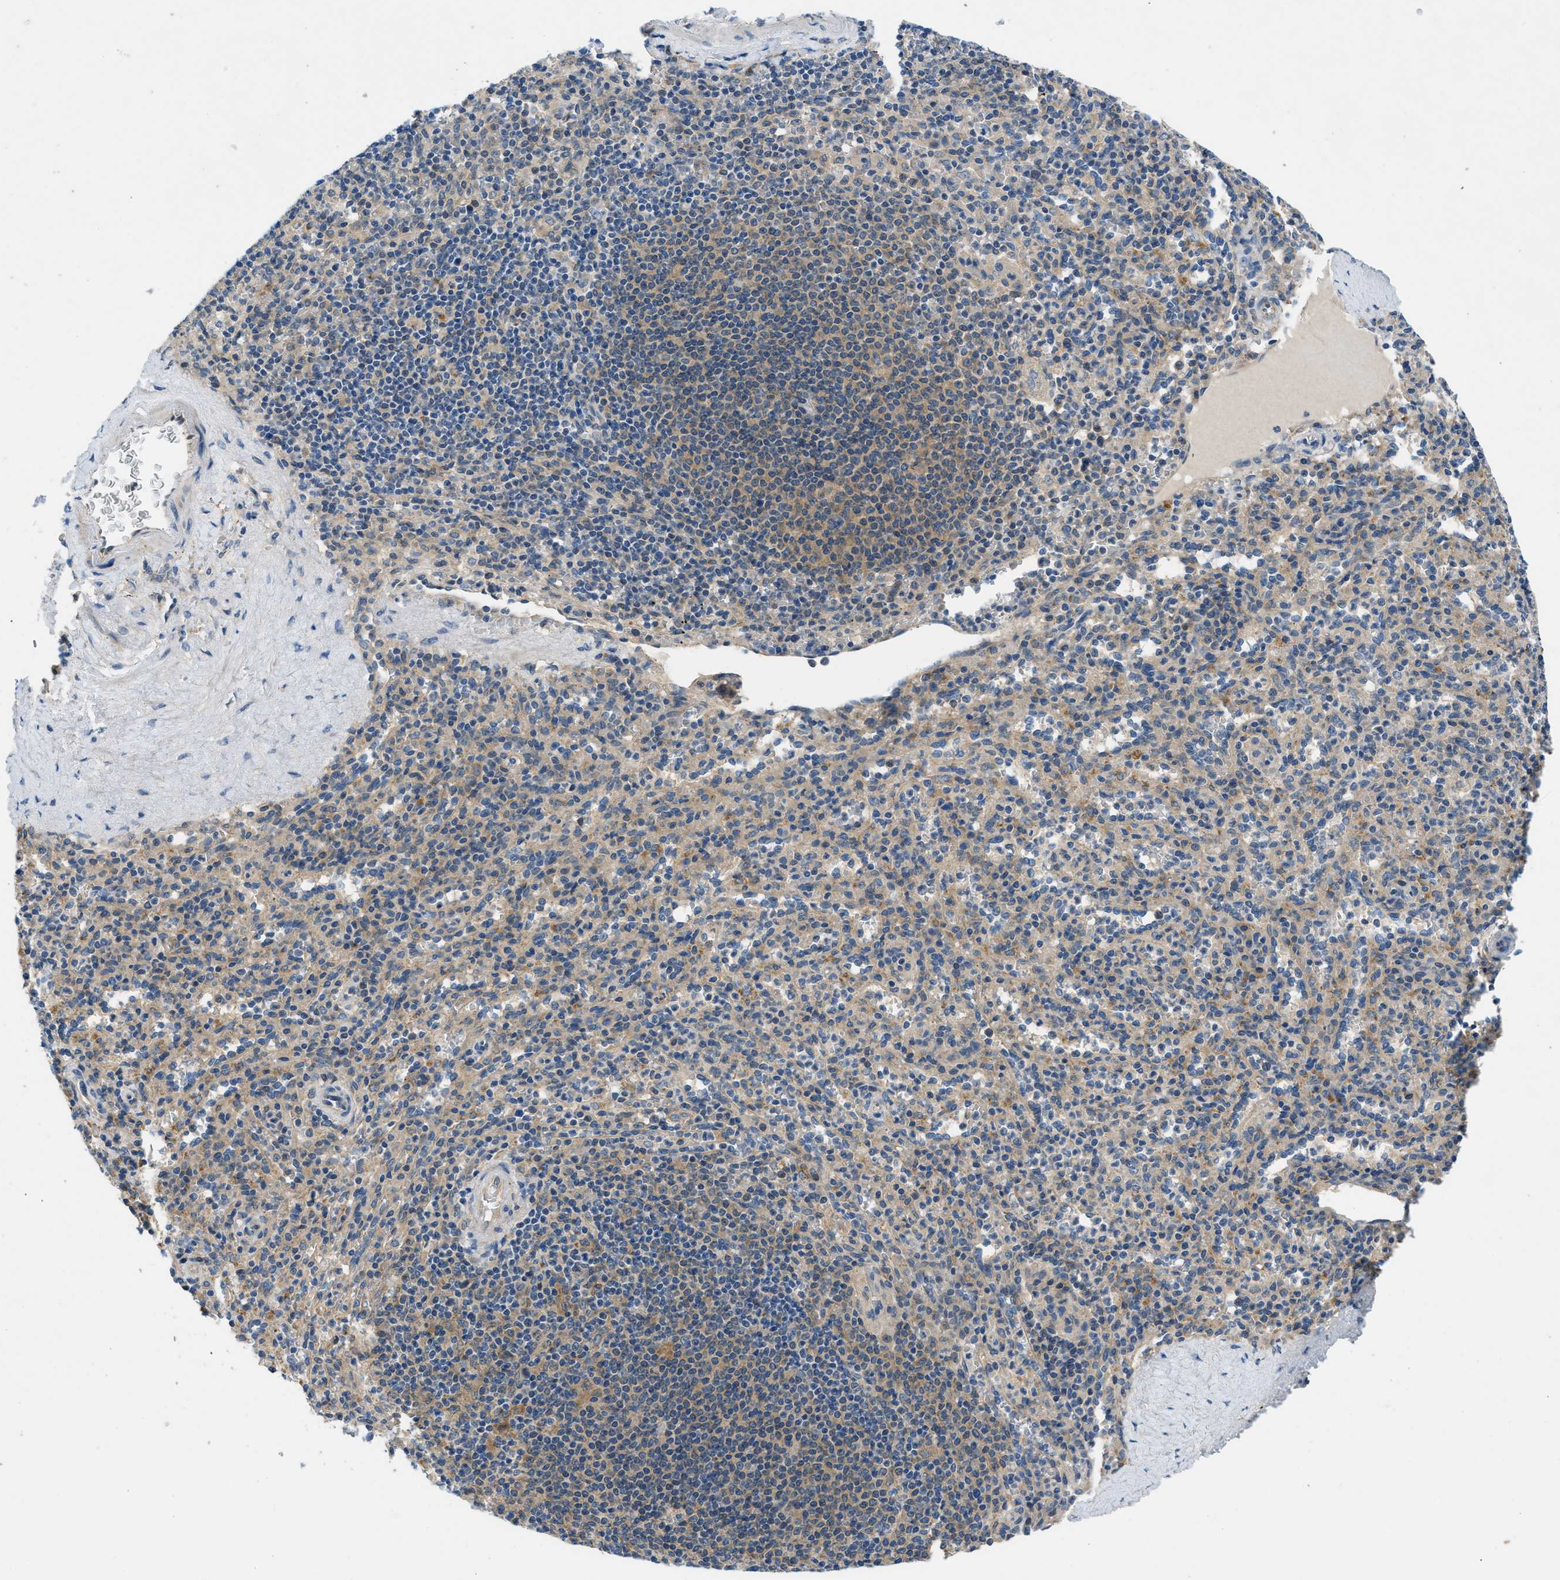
{"staining": {"intensity": "weak", "quantity": "<25%", "location": "cytoplasmic/membranous"}, "tissue": "spleen", "cell_type": "Cells in red pulp", "image_type": "normal", "snomed": [{"axis": "morphology", "description": "Normal tissue, NOS"}, {"axis": "topography", "description": "Spleen"}], "caption": "A high-resolution micrograph shows IHC staining of normal spleen, which shows no significant positivity in cells in red pulp.", "gene": "RIPK2", "patient": {"sex": "male", "age": 36}}